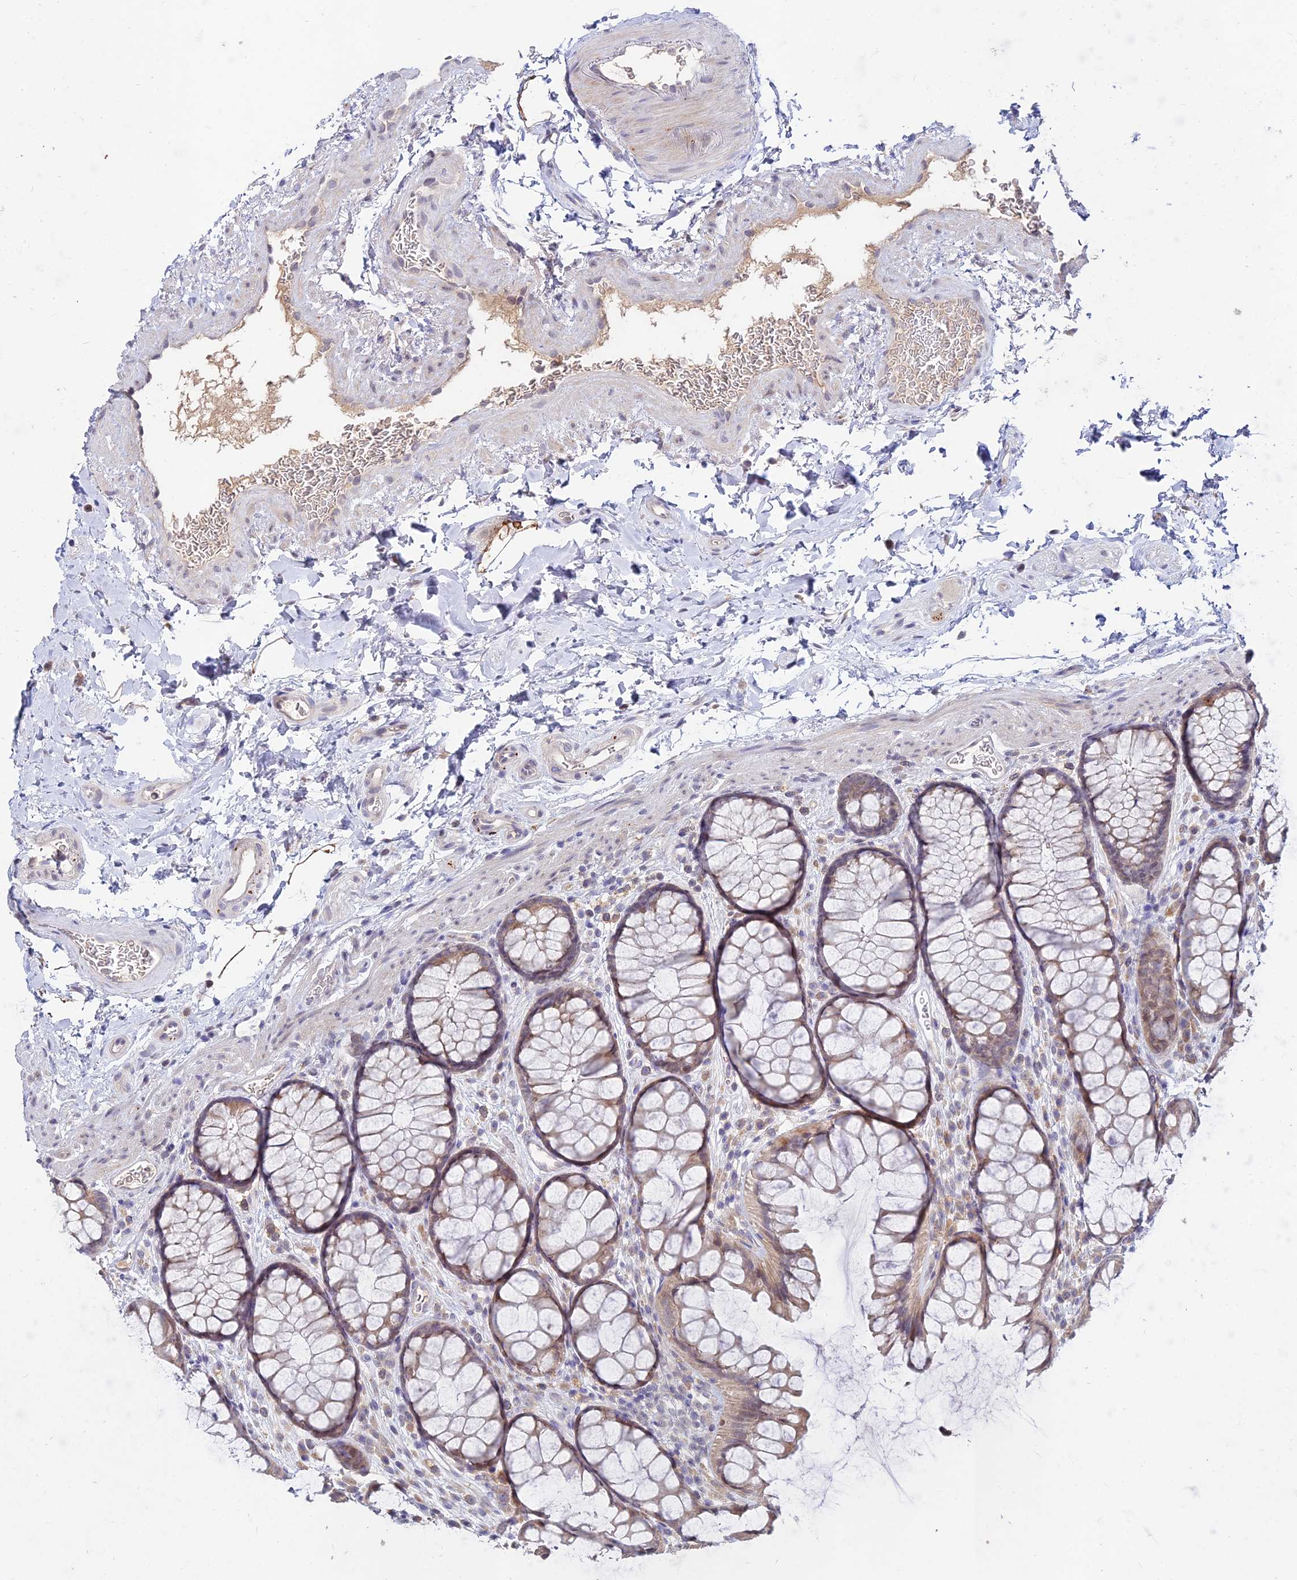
{"staining": {"intensity": "weak", "quantity": "<25%", "location": "cytoplasmic/membranous"}, "tissue": "colon", "cell_type": "Endothelial cells", "image_type": "normal", "snomed": [{"axis": "morphology", "description": "Normal tissue, NOS"}, {"axis": "topography", "description": "Colon"}], "caption": "DAB immunohistochemical staining of normal colon shows no significant positivity in endothelial cells. (Stains: DAB (3,3'-diaminobenzidine) IHC with hematoxylin counter stain, Microscopy: brightfield microscopy at high magnification).", "gene": "WDR43", "patient": {"sex": "female", "age": 82}}